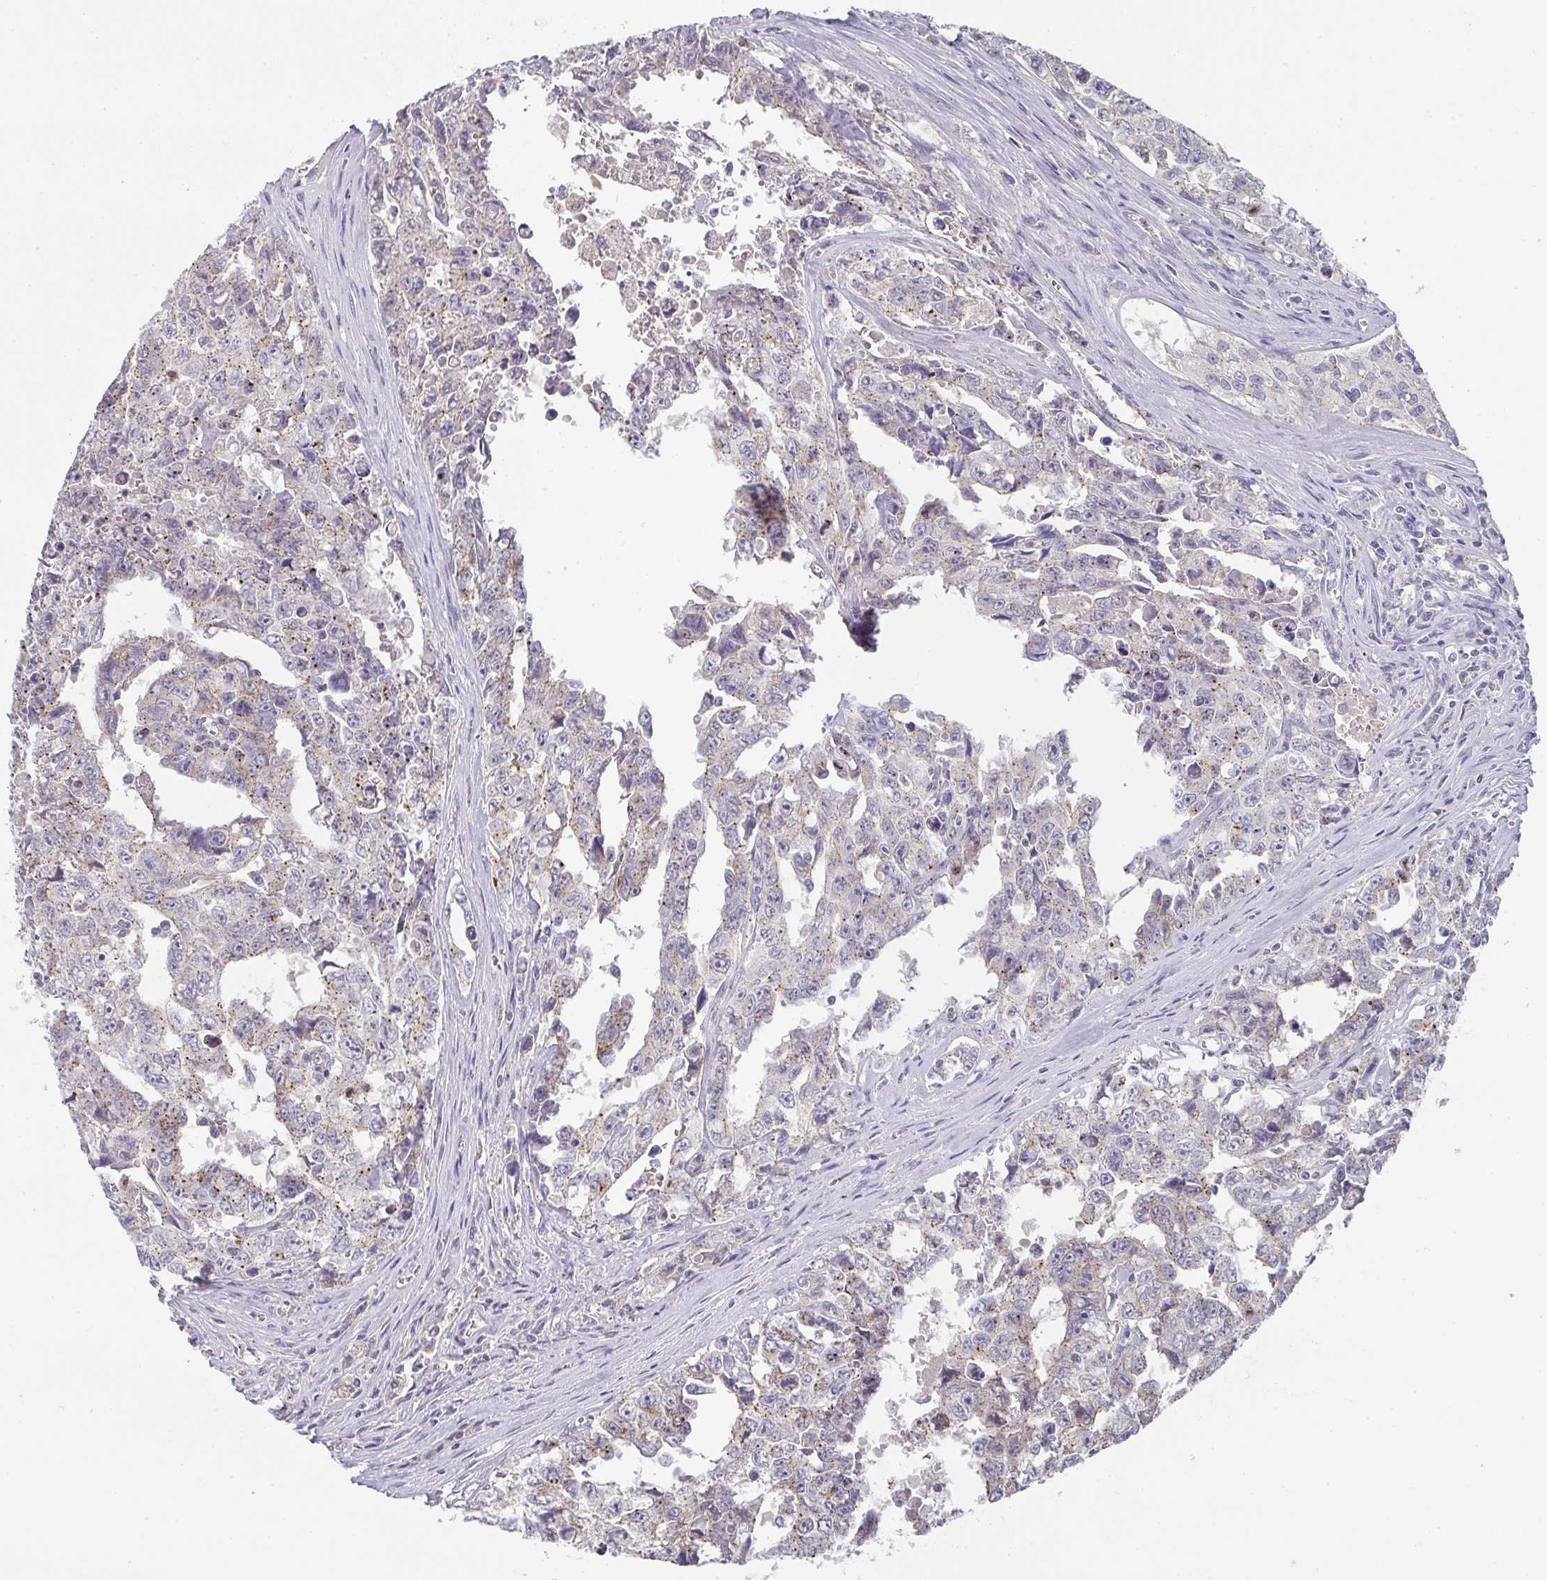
{"staining": {"intensity": "weak", "quantity": "25%-75%", "location": "cytoplasmic/membranous"}, "tissue": "testis cancer", "cell_type": "Tumor cells", "image_type": "cancer", "snomed": [{"axis": "morphology", "description": "Carcinoma, Embryonal, NOS"}, {"axis": "topography", "description": "Testis"}], "caption": "About 25%-75% of tumor cells in testis cancer exhibit weak cytoplasmic/membranous protein positivity as visualized by brown immunohistochemical staining.", "gene": "CHMP5", "patient": {"sex": "male", "age": 24}}